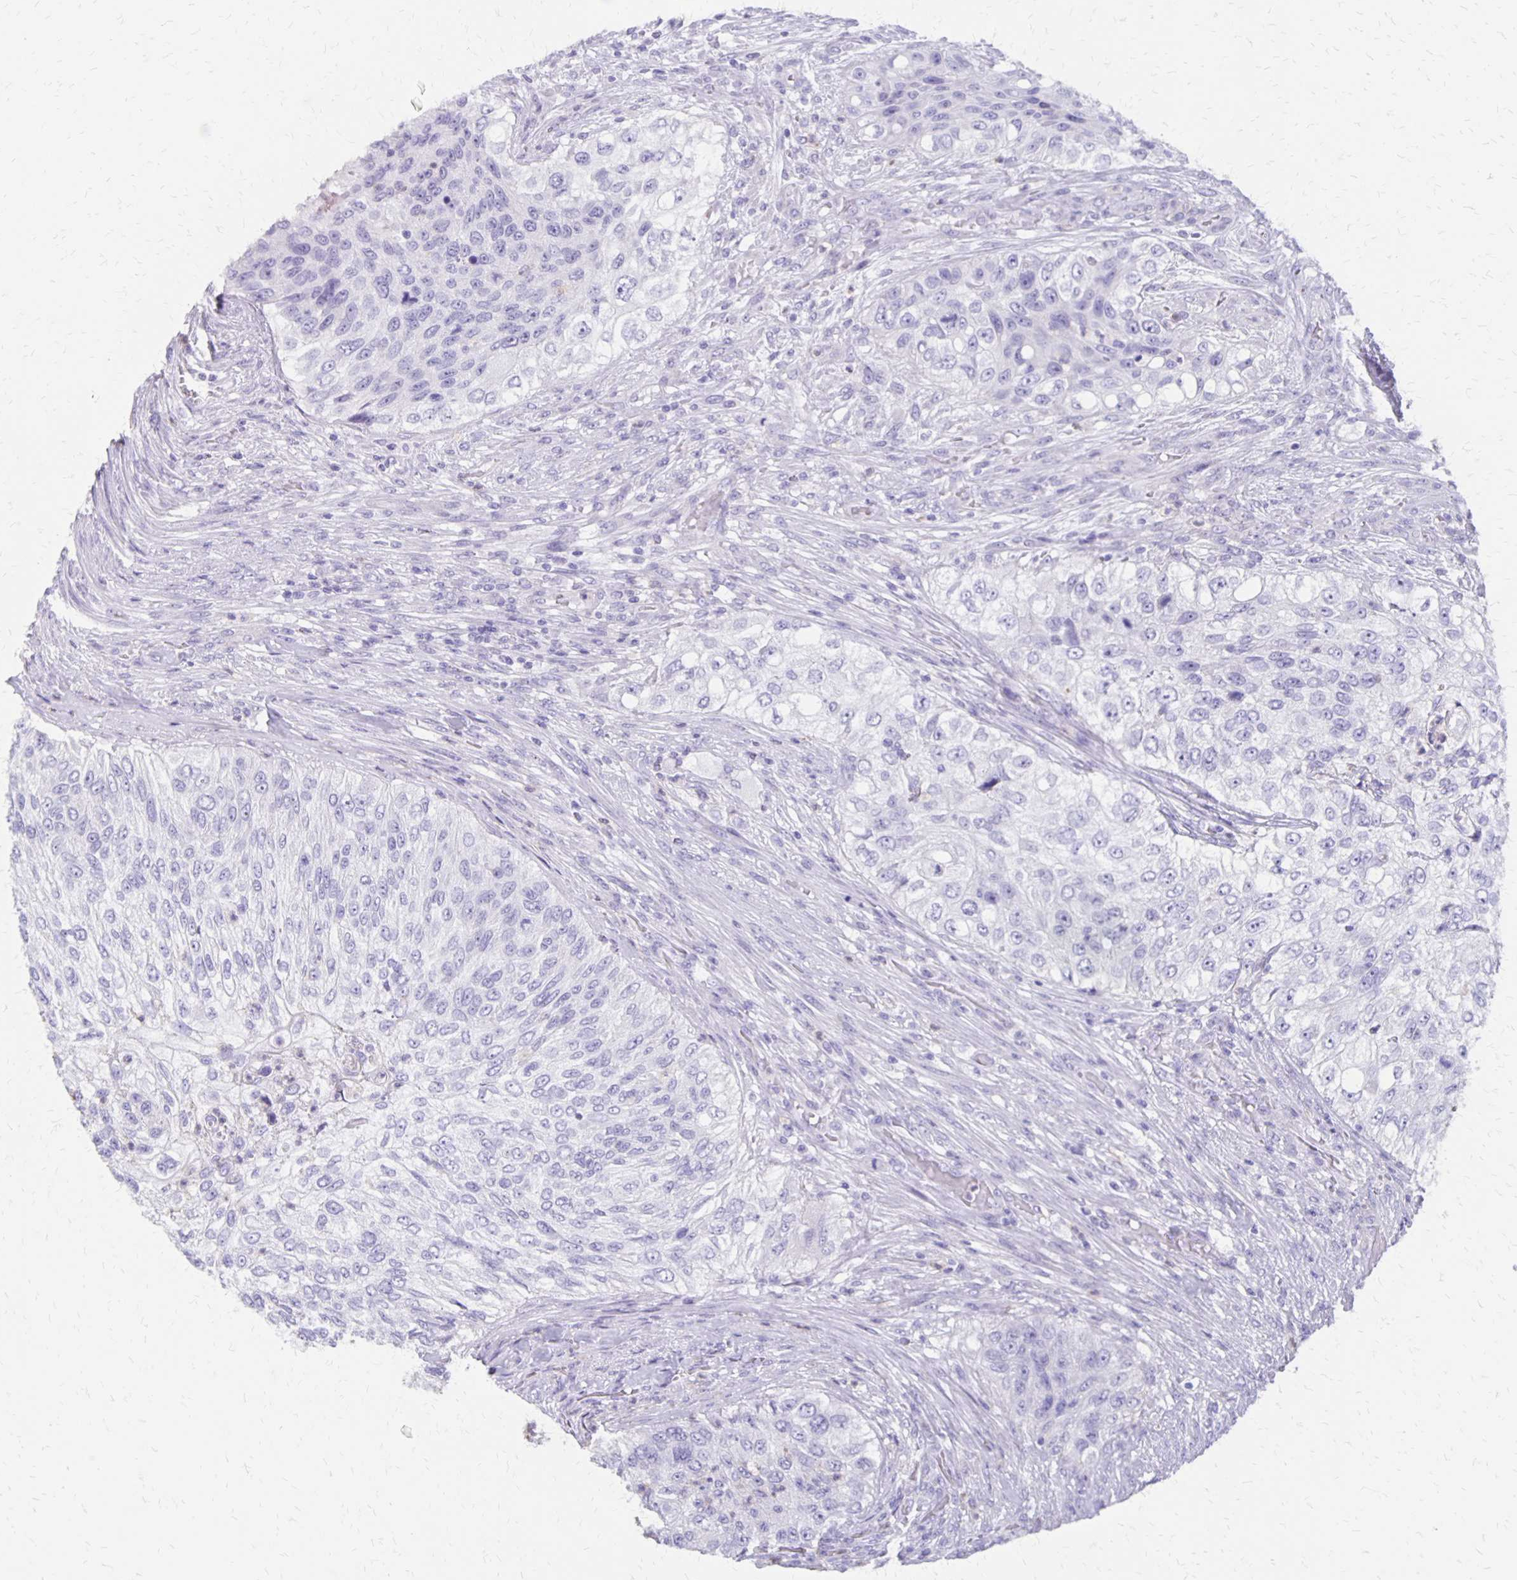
{"staining": {"intensity": "negative", "quantity": "none", "location": "none"}, "tissue": "urothelial cancer", "cell_type": "Tumor cells", "image_type": "cancer", "snomed": [{"axis": "morphology", "description": "Urothelial carcinoma, High grade"}, {"axis": "topography", "description": "Urinary bladder"}], "caption": "Human urothelial cancer stained for a protein using IHC reveals no staining in tumor cells.", "gene": "SEPTIN5", "patient": {"sex": "female", "age": 60}}